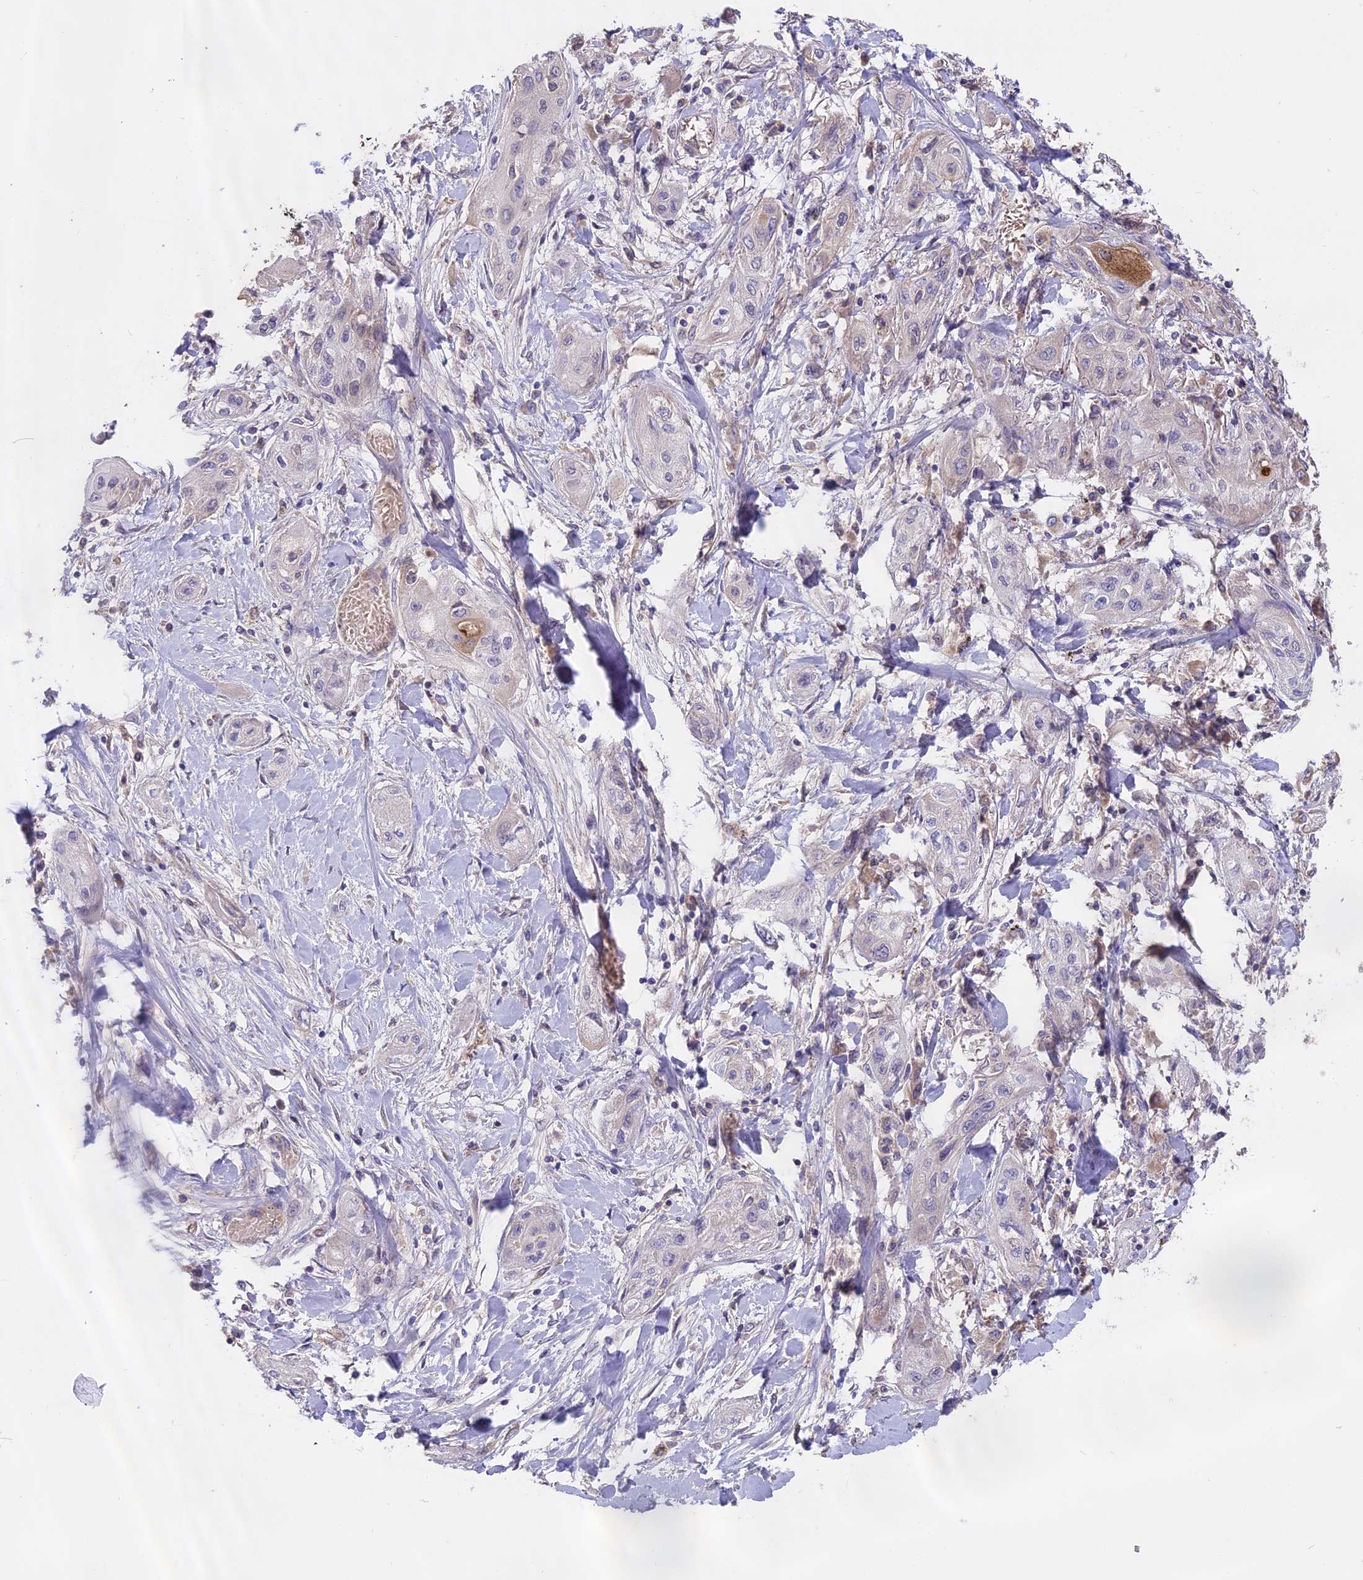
{"staining": {"intensity": "negative", "quantity": "none", "location": "none"}, "tissue": "lung cancer", "cell_type": "Tumor cells", "image_type": "cancer", "snomed": [{"axis": "morphology", "description": "Squamous cell carcinoma, NOS"}, {"axis": "topography", "description": "Lung"}], "caption": "High power microscopy micrograph of an immunohistochemistry image of lung cancer (squamous cell carcinoma), revealing no significant staining in tumor cells. Nuclei are stained in blue.", "gene": "WFDC2", "patient": {"sex": "female", "age": 47}}